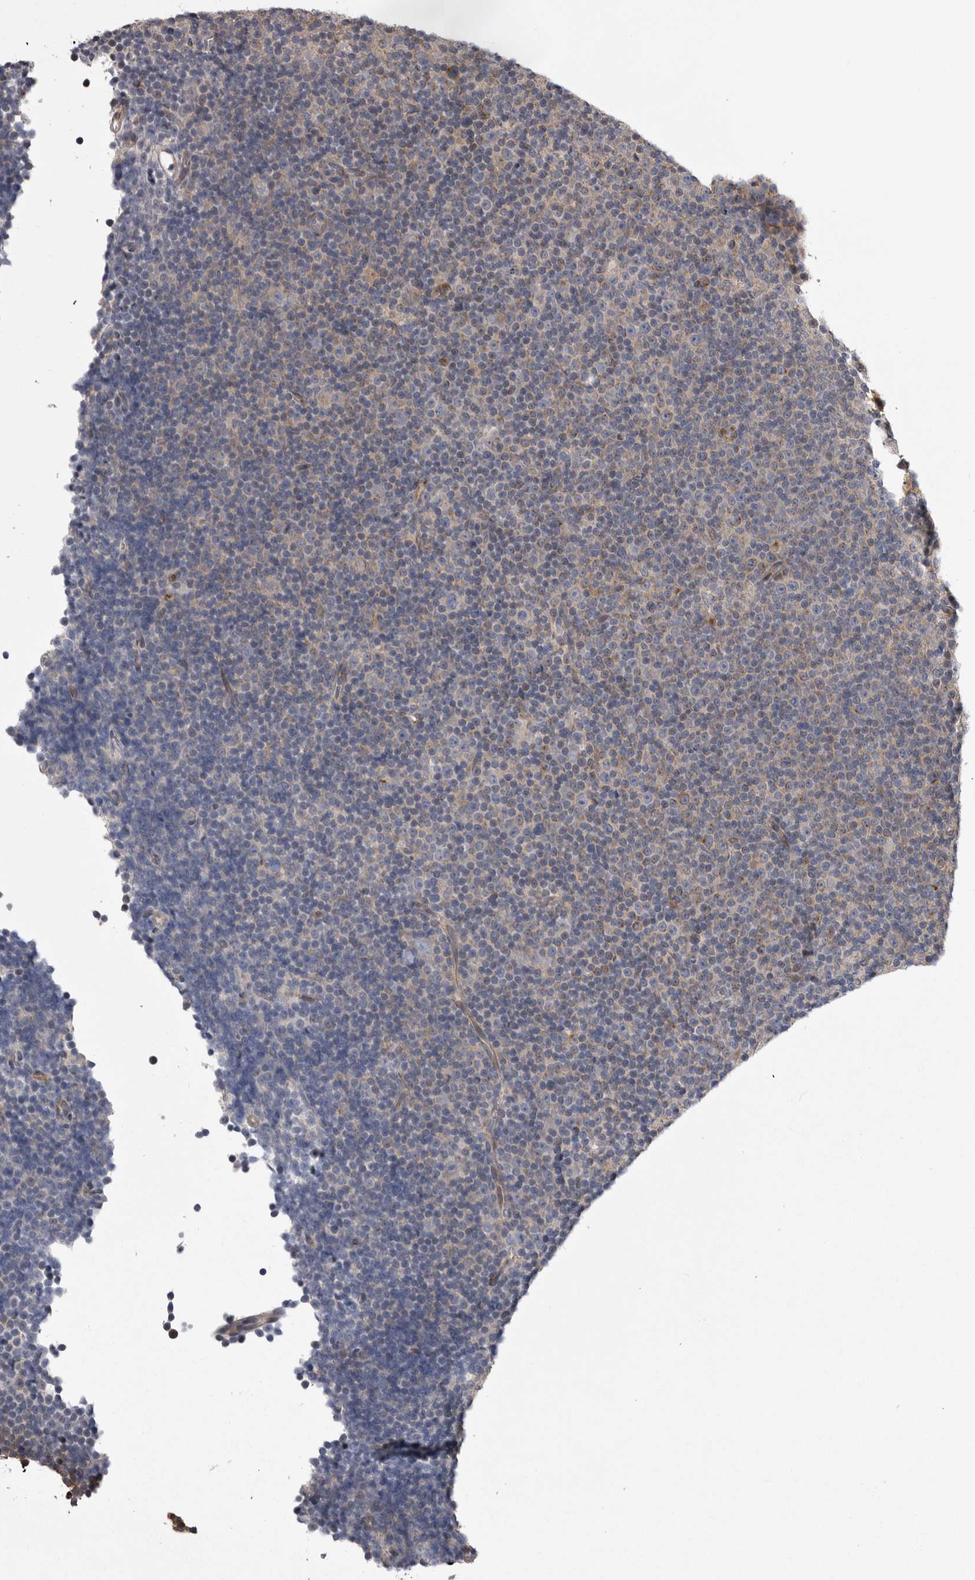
{"staining": {"intensity": "weak", "quantity": "<25%", "location": "cytoplasmic/membranous"}, "tissue": "lymphoma", "cell_type": "Tumor cells", "image_type": "cancer", "snomed": [{"axis": "morphology", "description": "Malignant lymphoma, non-Hodgkin's type, Low grade"}, {"axis": "topography", "description": "Lymph node"}], "caption": "This is an immunohistochemistry (IHC) micrograph of human lymphoma. There is no expression in tumor cells.", "gene": "ZNRF1", "patient": {"sex": "female", "age": 67}}